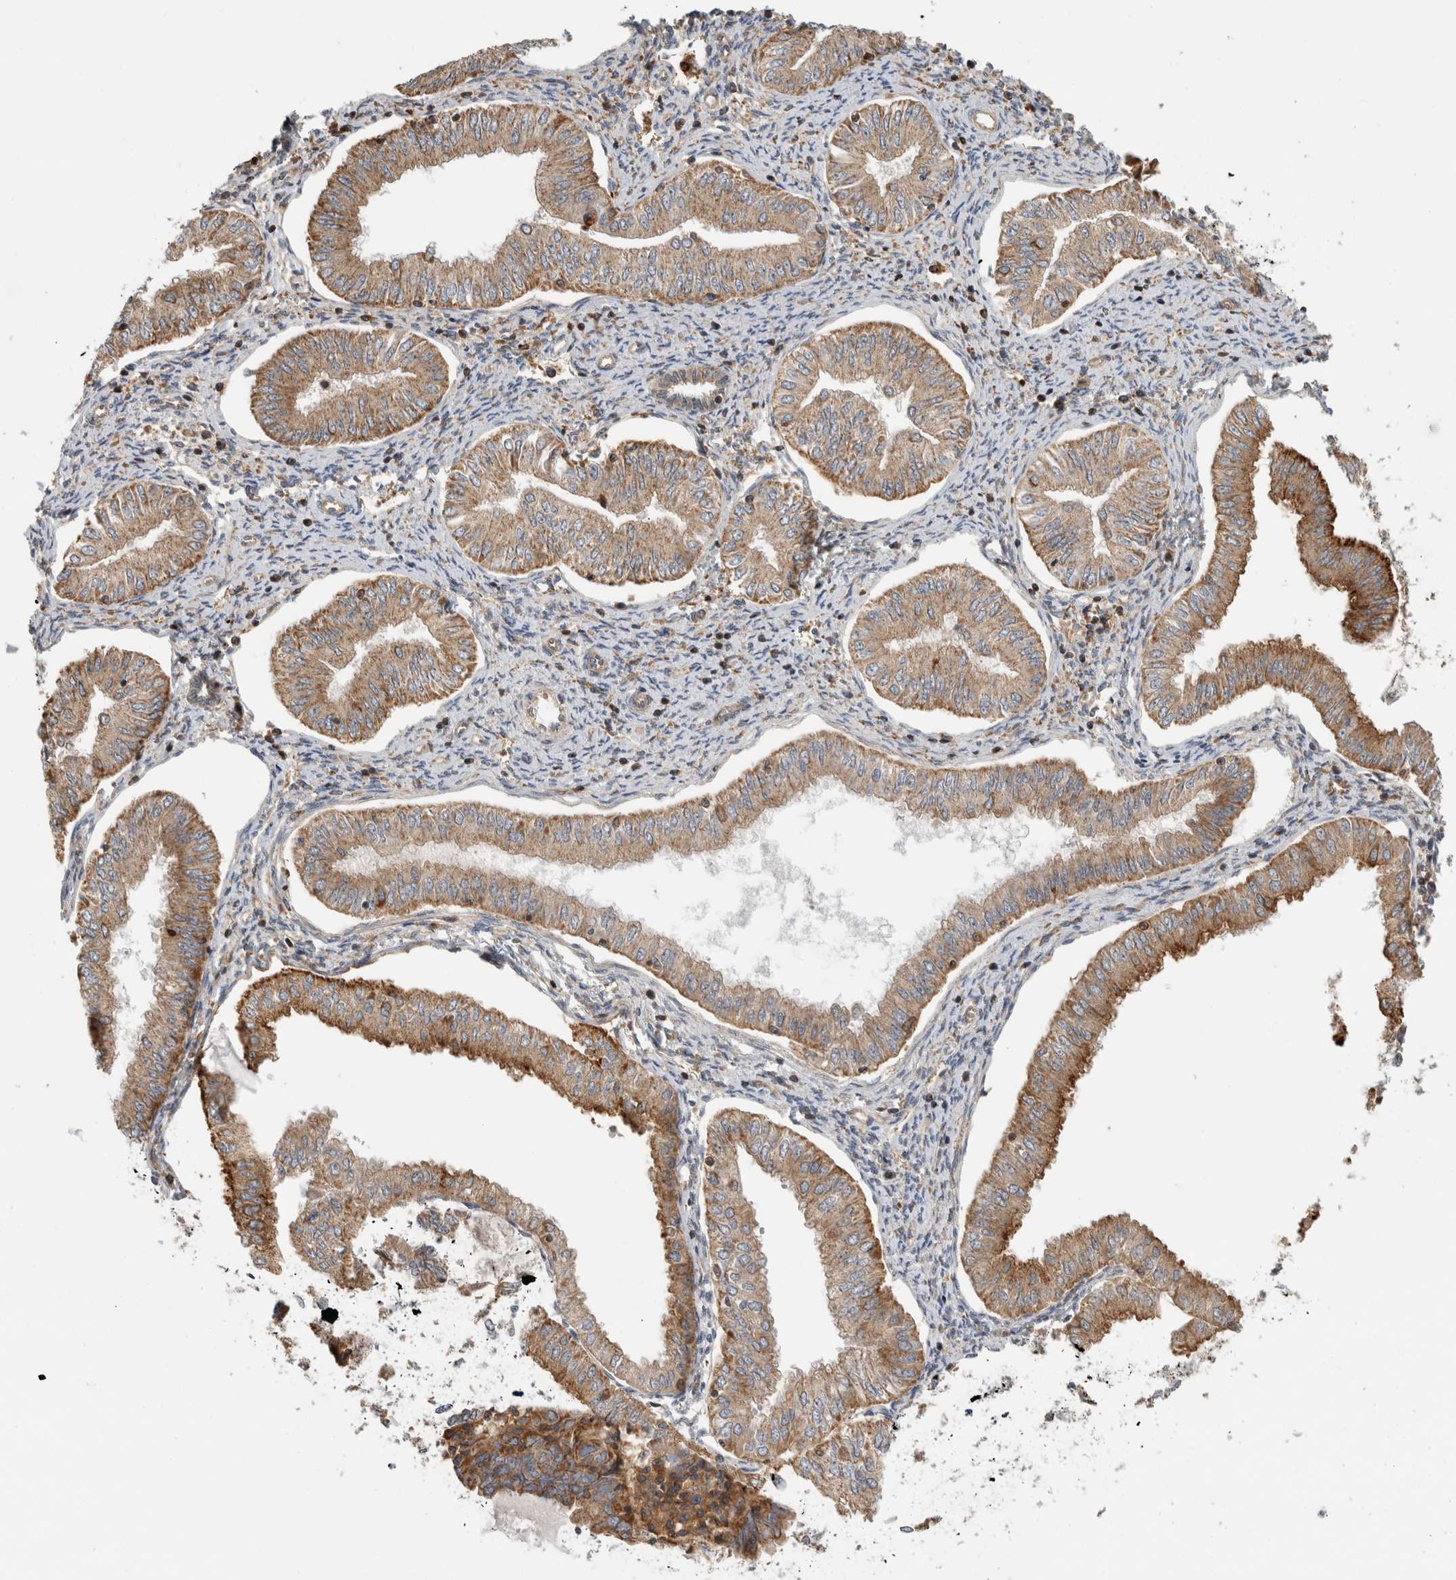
{"staining": {"intensity": "moderate", "quantity": ">75%", "location": "cytoplasmic/membranous"}, "tissue": "endometrial cancer", "cell_type": "Tumor cells", "image_type": "cancer", "snomed": [{"axis": "morphology", "description": "Normal tissue, NOS"}, {"axis": "morphology", "description": "Adenocarcinoma, NOS"}, {"axis": "topography", "description": "Endometrium"}], "caption": "Protein expression analysis of human endometrial cancer reveals moderate cytoplasmic/membranous staining in approximately >75% of tumor cells.", "gene": "GRIK2", "patient": {"sex": "female", "age": 53}}